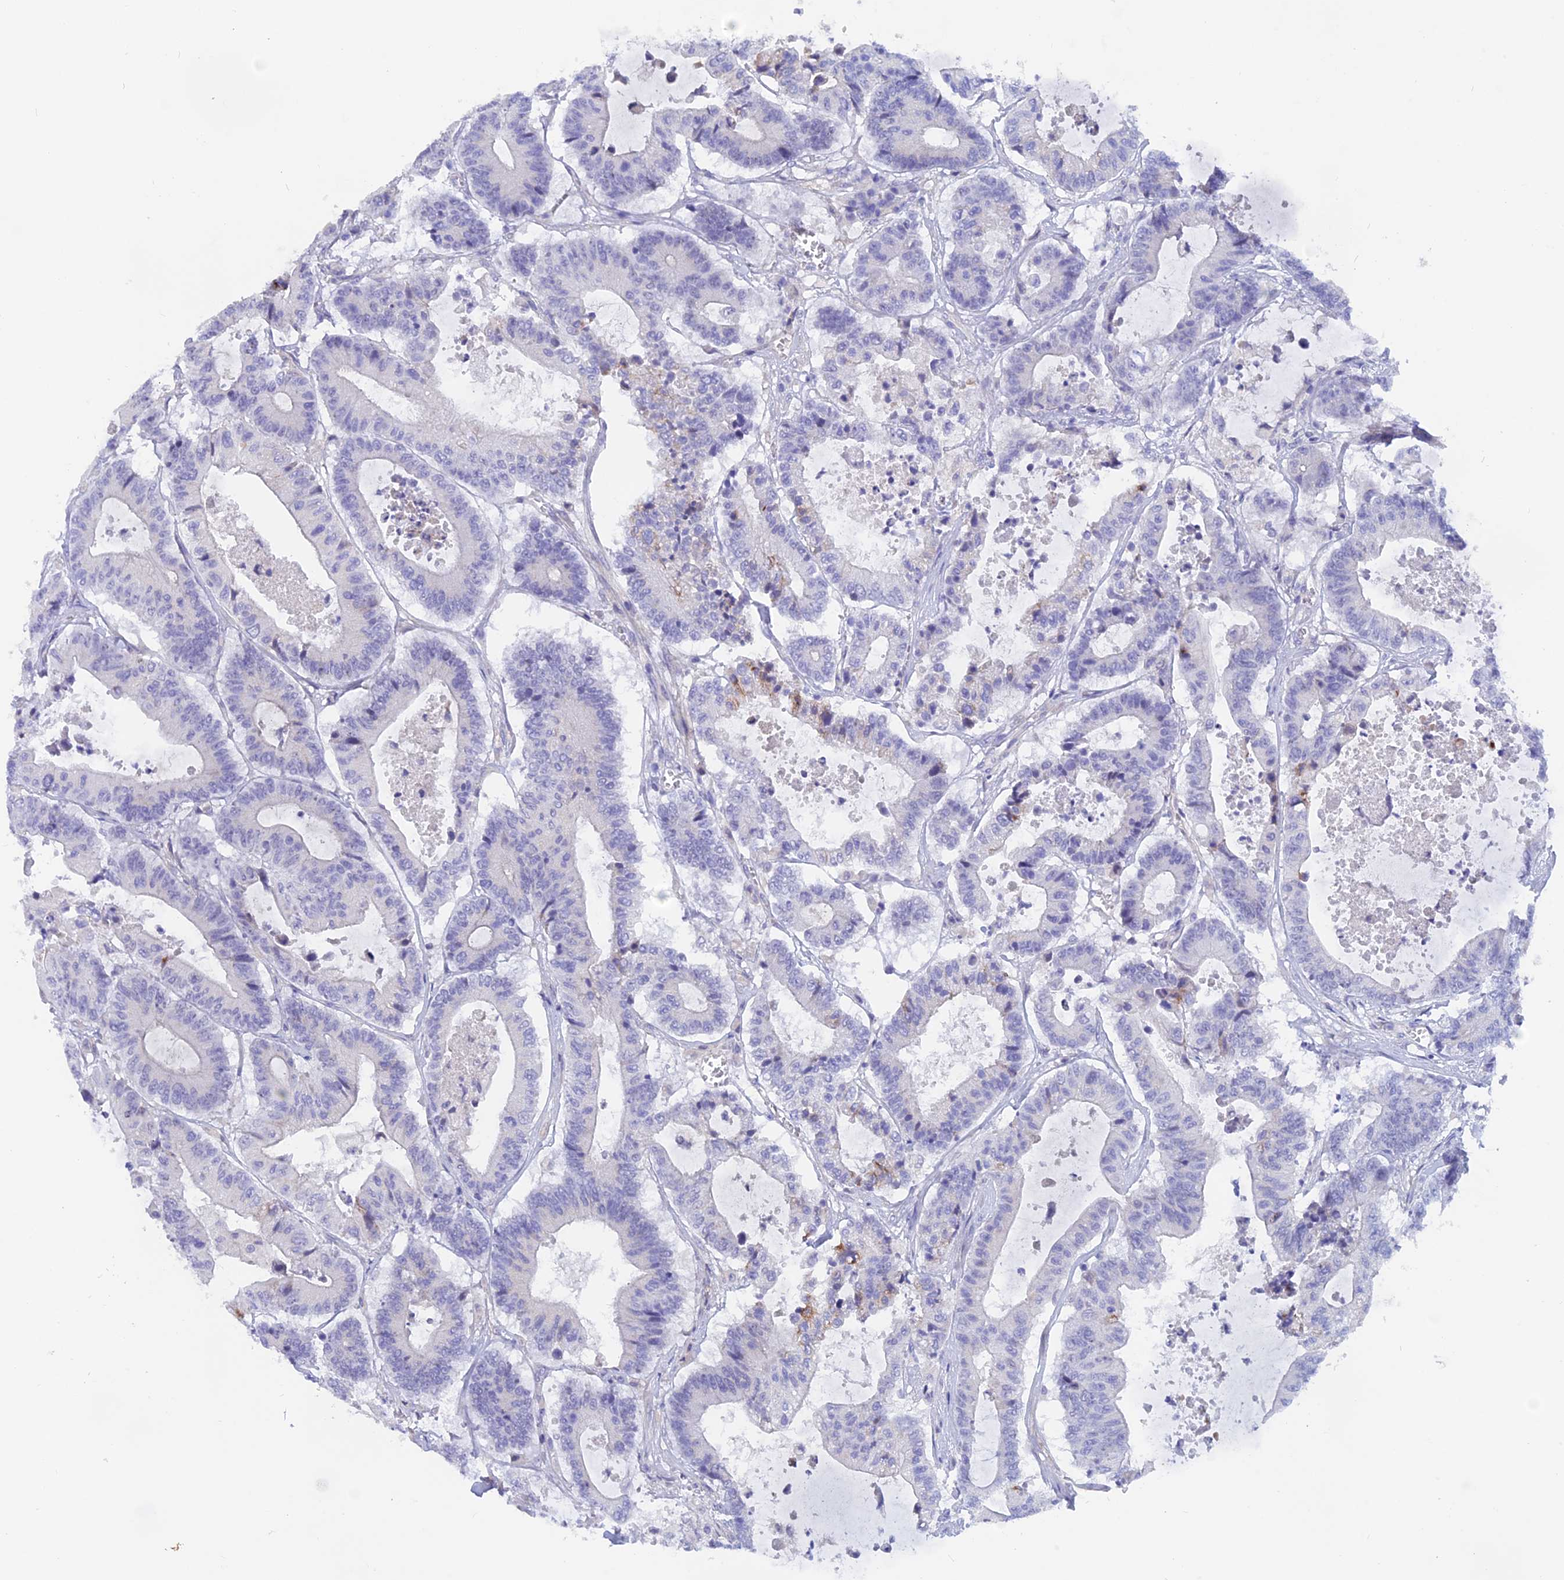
{"staining": {"intensity": "negative", "quantity": "none", "location": "none"}, "tissue": "colorectal cancer", "cell_type": "Tumor cells", "image_type": "cancer", "snomed": [{"axis": "morphology", "description": "Adenocarcinoma, NOS"}, {"axis": "topography", "description": "Colon"}], "caption": "A high-resolution photomicrograph shows immunohistochemistry staining of adenocarcinoma (colorectal), which shows no significant positivity in tumor cells.", "gene": "GLB1L", "patient": {"sex": "female", "age": 84}}